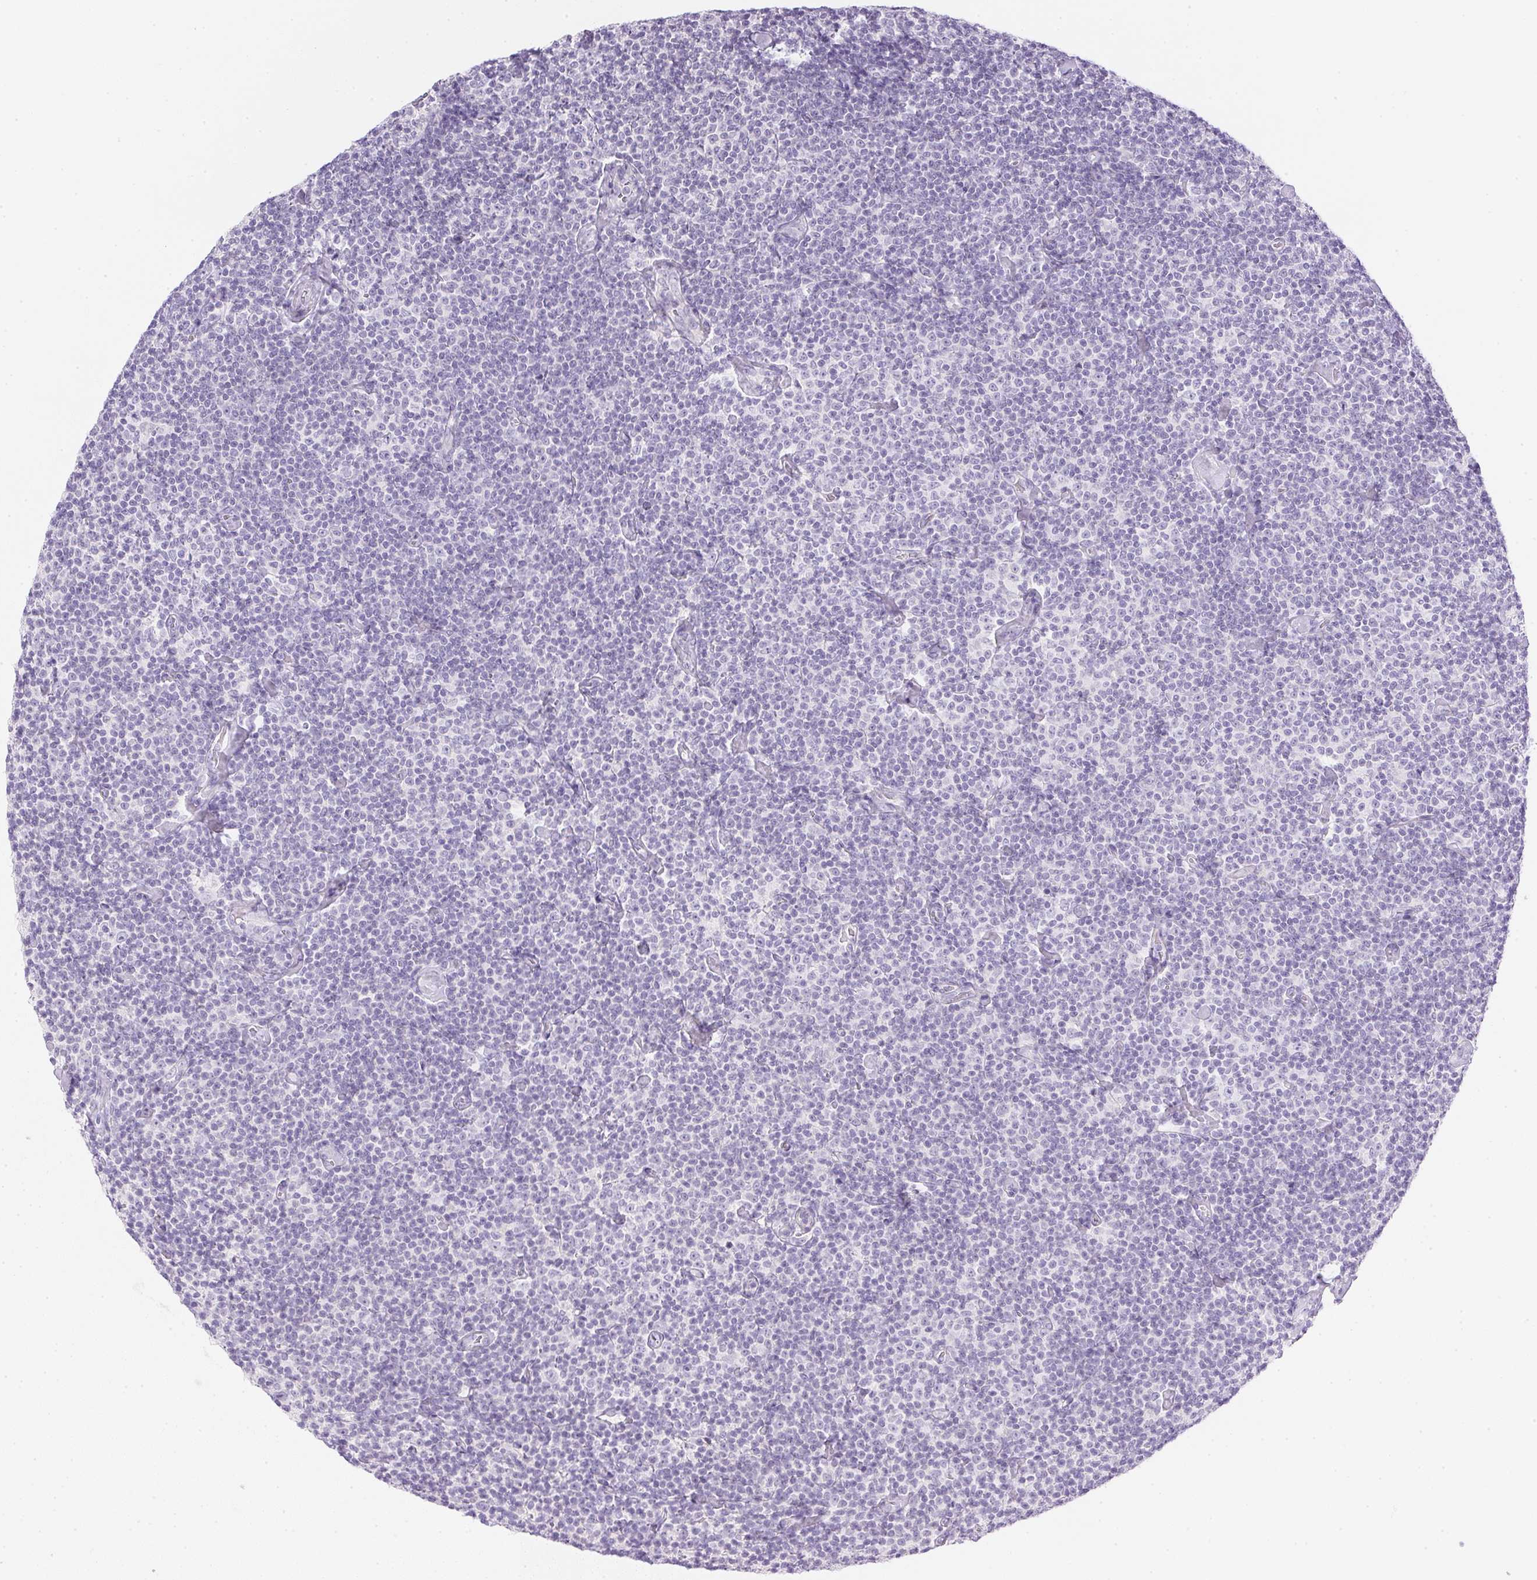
{"staining": {"intensity": "negative", "quantity": "none", "location": "none"}, "tissue": "lymphoma", "cell_type": "Tumor cells", "image_type": "cancer", "snomed": [{"axis": "morphology", "description": "Malignant lymphoma, non-Hodgkin's type, Low grade"}, {"axis": "topography", "description": "Lymph node"}], "caption": "This is an immunohistochemistry micrograph of human low-grade malignant lymphoma, non-Hodgkin's type. There is no expression in tumor cells.", "gene": "CTRL", "patient": {"sex": "male", "age": 81}}